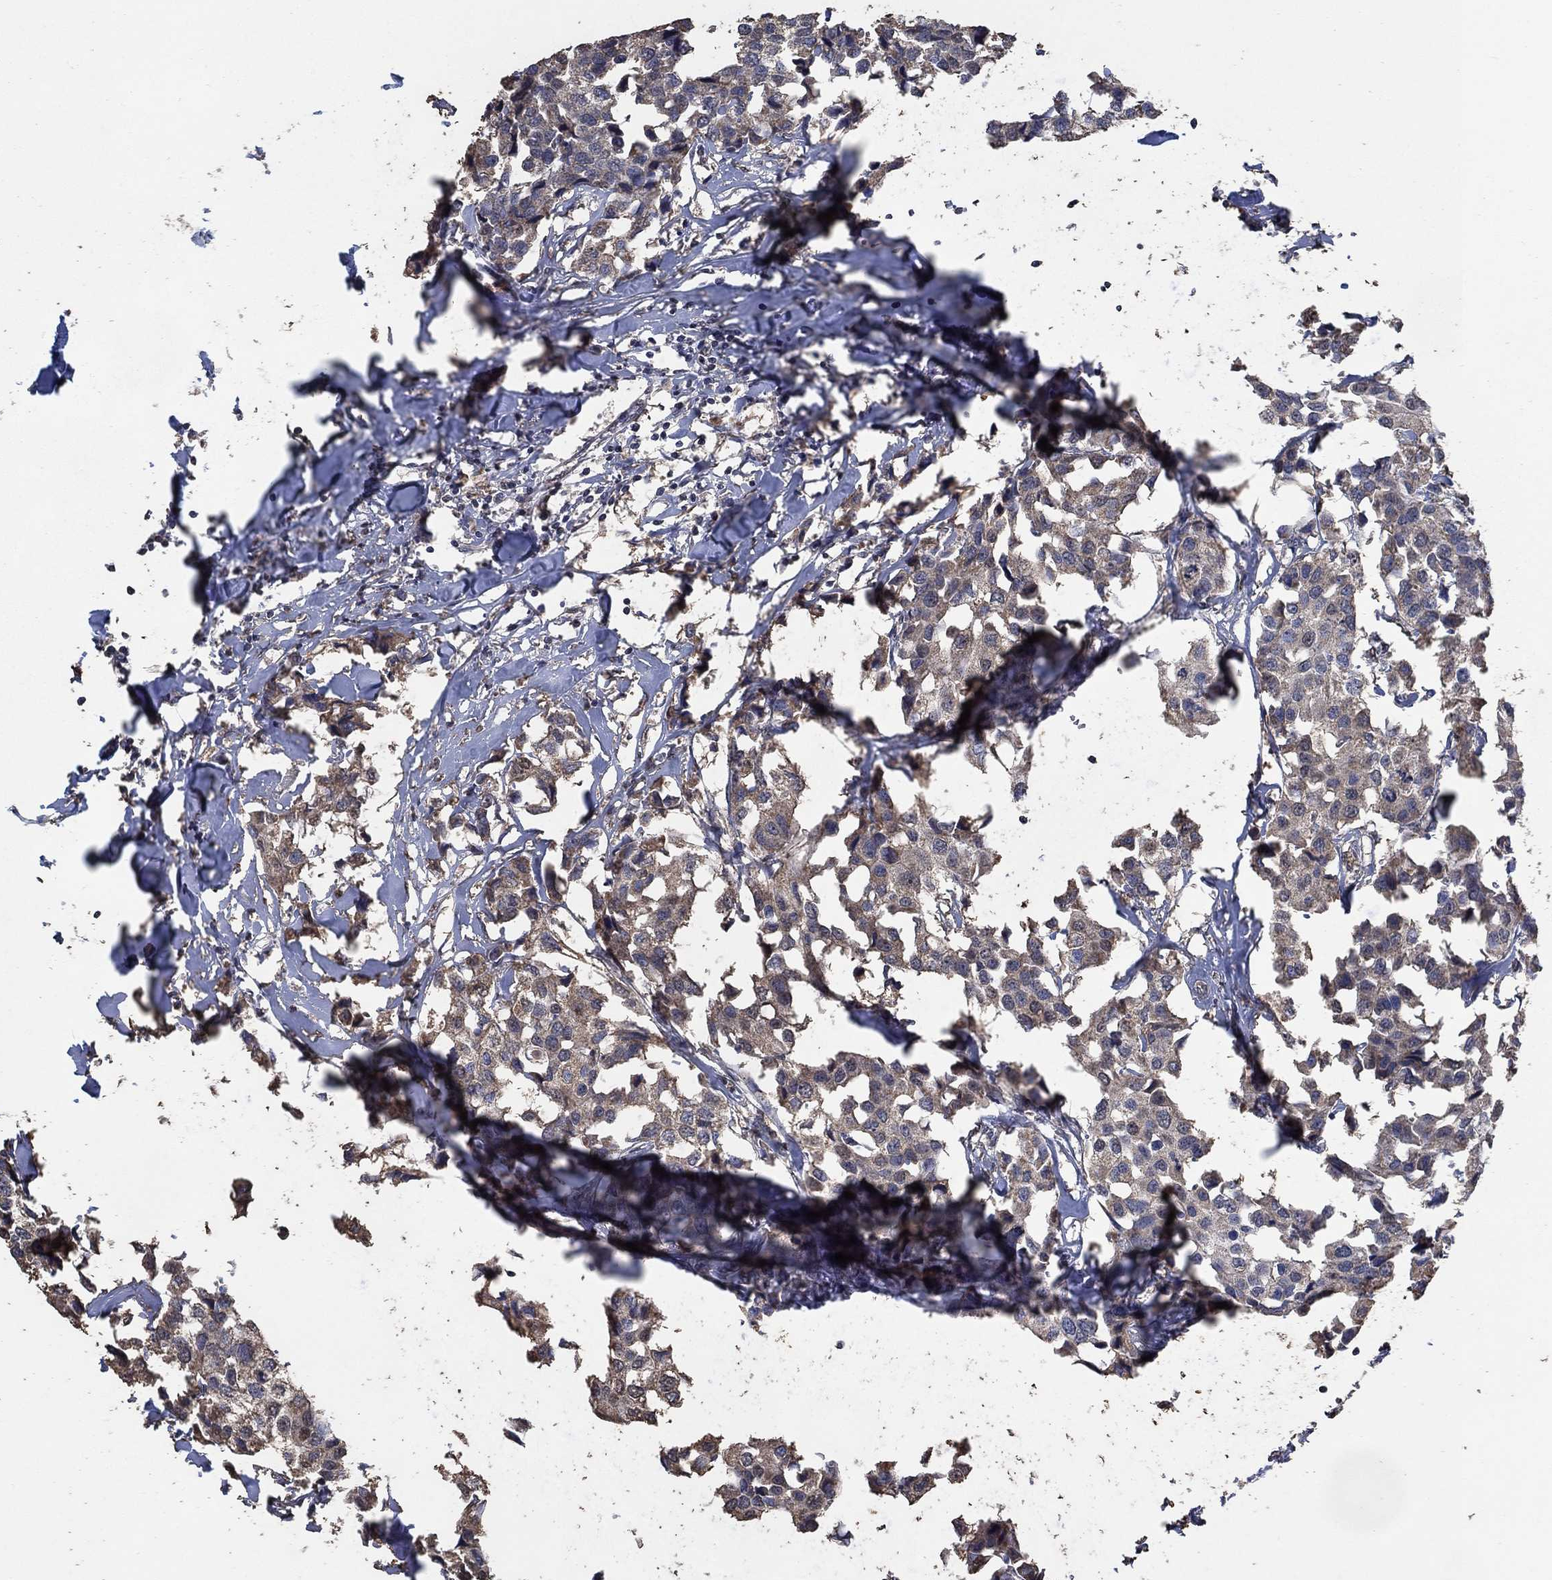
{"staining": {"intensity": "weak", "quantity": "25%-75%", "location": "cytoplasmic/membranous"}, "tissue": "breast cancer", "cell_type": "Tumor cells", "image_type": "cancer", "snomed": [{"axis": "morphology", "description": "Duct carcinoma"}, {"axis": "topography", "description": "Breast"}], "caption": "Weak cytoplasmic/membranous positivity is identified in about 25%-75% of tumor cells in breast cancer.", "gene": "MRPS24", "patient": {"sex": "female", "age": 80}}